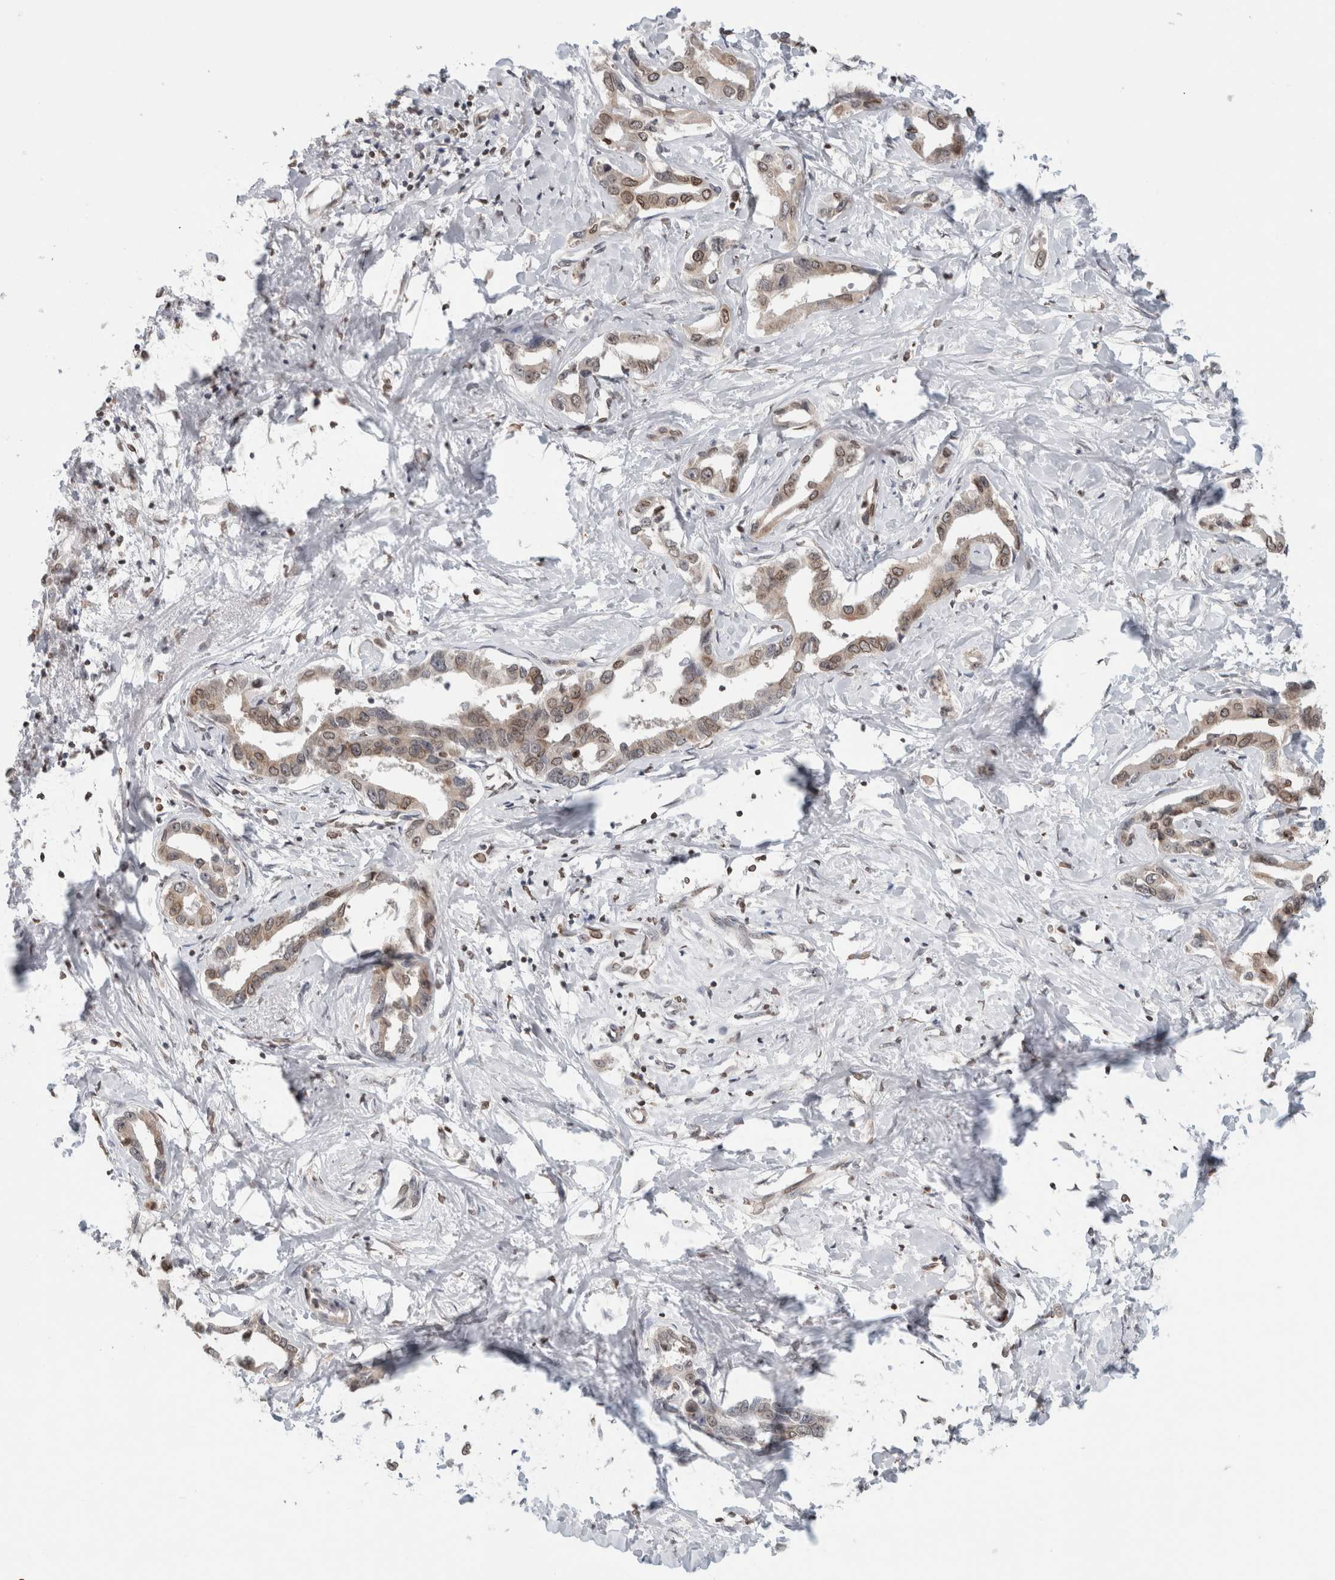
{"staining": {"intensity": "moderate", "quantity": ">75%", "location": "cytoplasmic/membranous,nuclear"}, "tissue": "liver cancer", "cell_type": "Tumor cells", "image_type": "cancer", "snomed": [{"axis": "morphology", "description": "Cholangiocarcinoma"}, {"axis": "topography", "description": "Liver"}], "caption": "Tumor cells show medium levels of moderate cytoplasmic/membranous and nuclear positivity in about >75% of cells in human liver cancer (cholangiocarcinoma).", "gene": "RBMX2", "patient": {"sex": "male", "age": 59}}